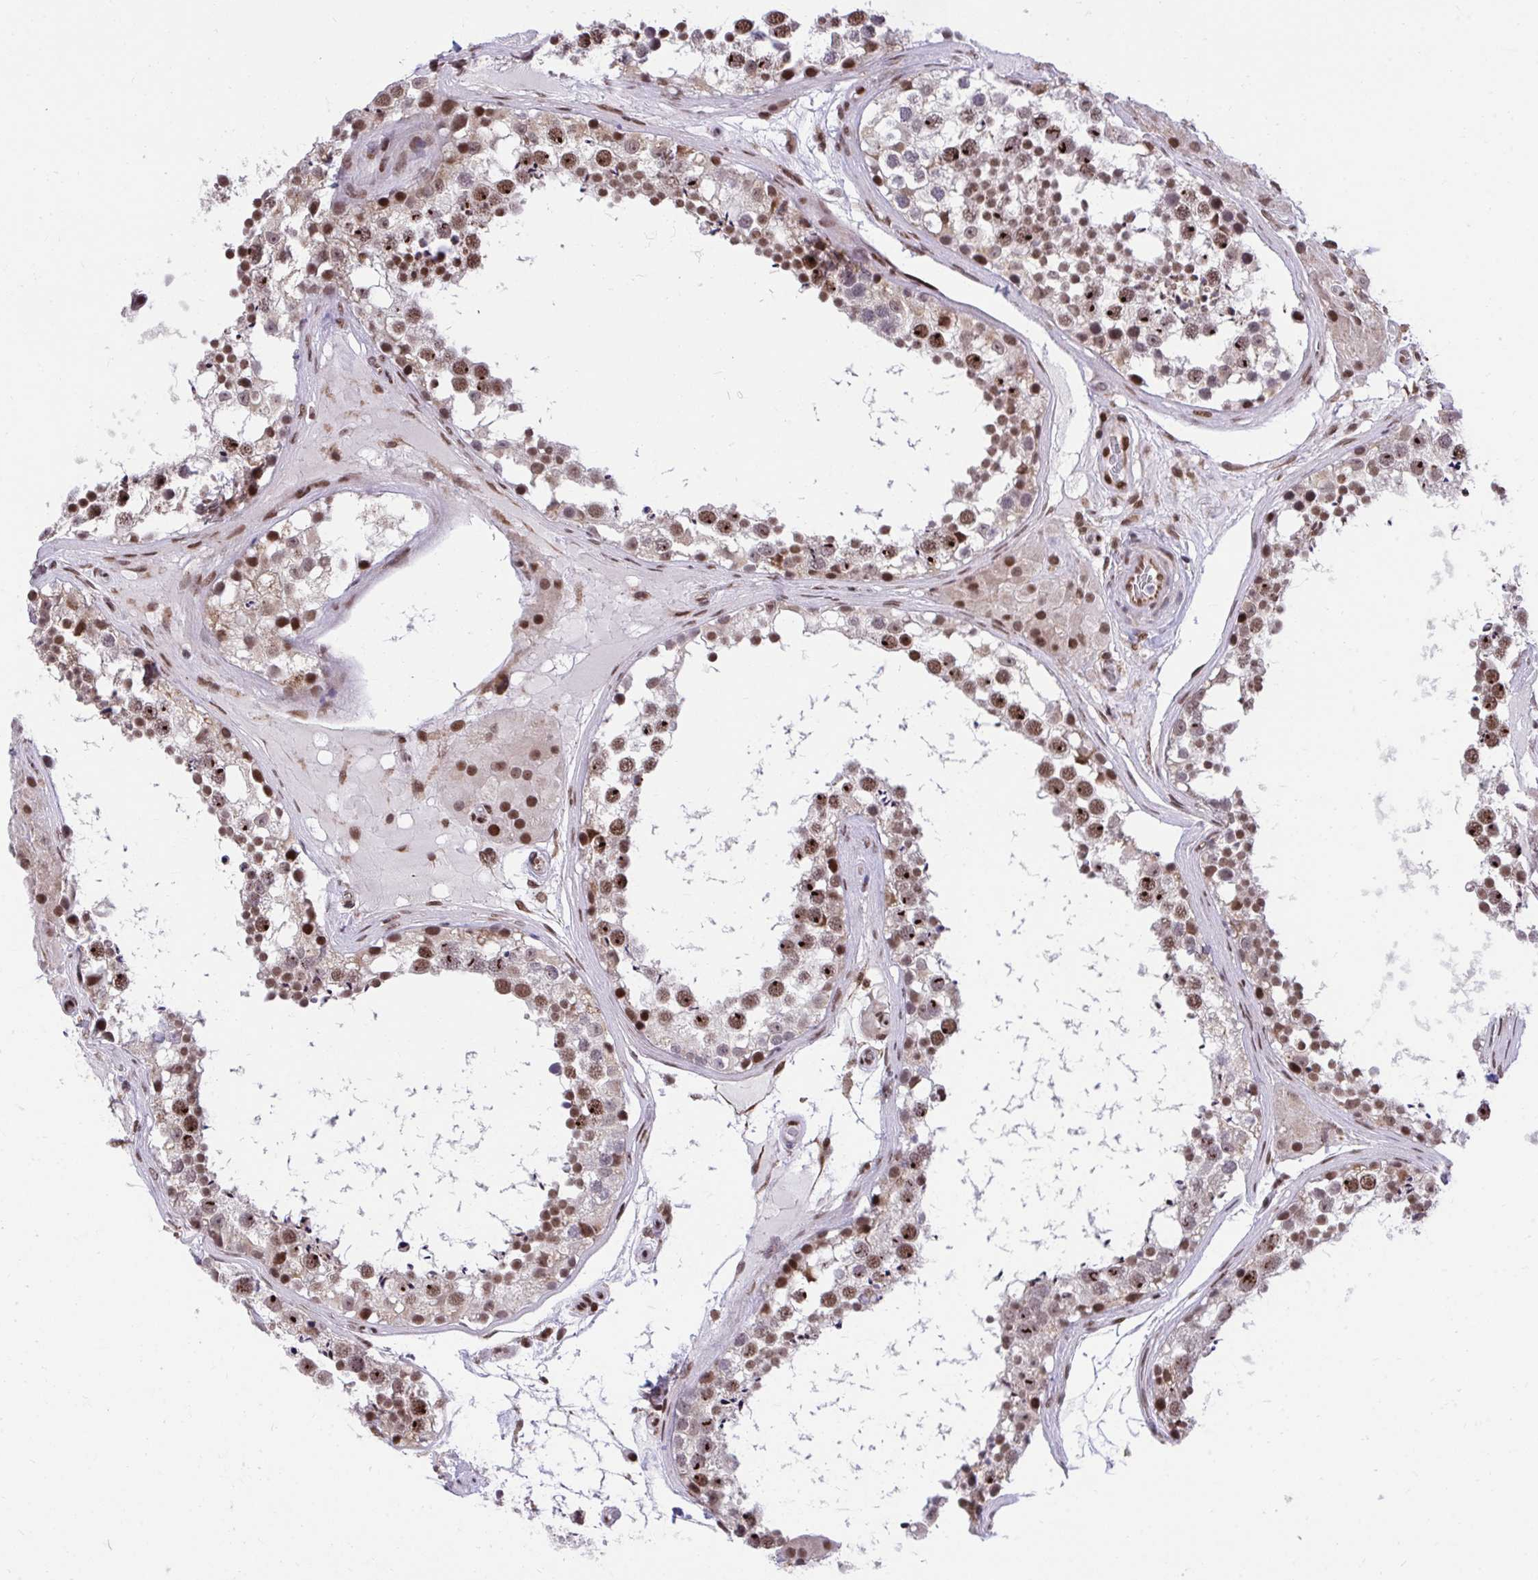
{"staining": {"intensity": "strong", "quantity": ">75%", "location": "nuclear"}, "tissue": "testis", "cell_type": "Cells in seminiferous ducts", "image_type": "normal", "snomed": [{"axis": "morphology", "description": "Normal tissue, NOS"}, {"axis": "morphology", "description": "Seminoma, NOS"}, {"axis": "topography", "description": "Testis"}], "caption": "Protein staining by immunohistochemistry reveals strong nuclear expression in approximately >75% of cells in seminiferous ducts in benign testis. The staining is performed using DAB brown chromogen to label protein expression. The nuclei are counter-stained blue using hematoxylin.", "gene": "HOXA4", "patient": {"sex": "male", "age": 65}}